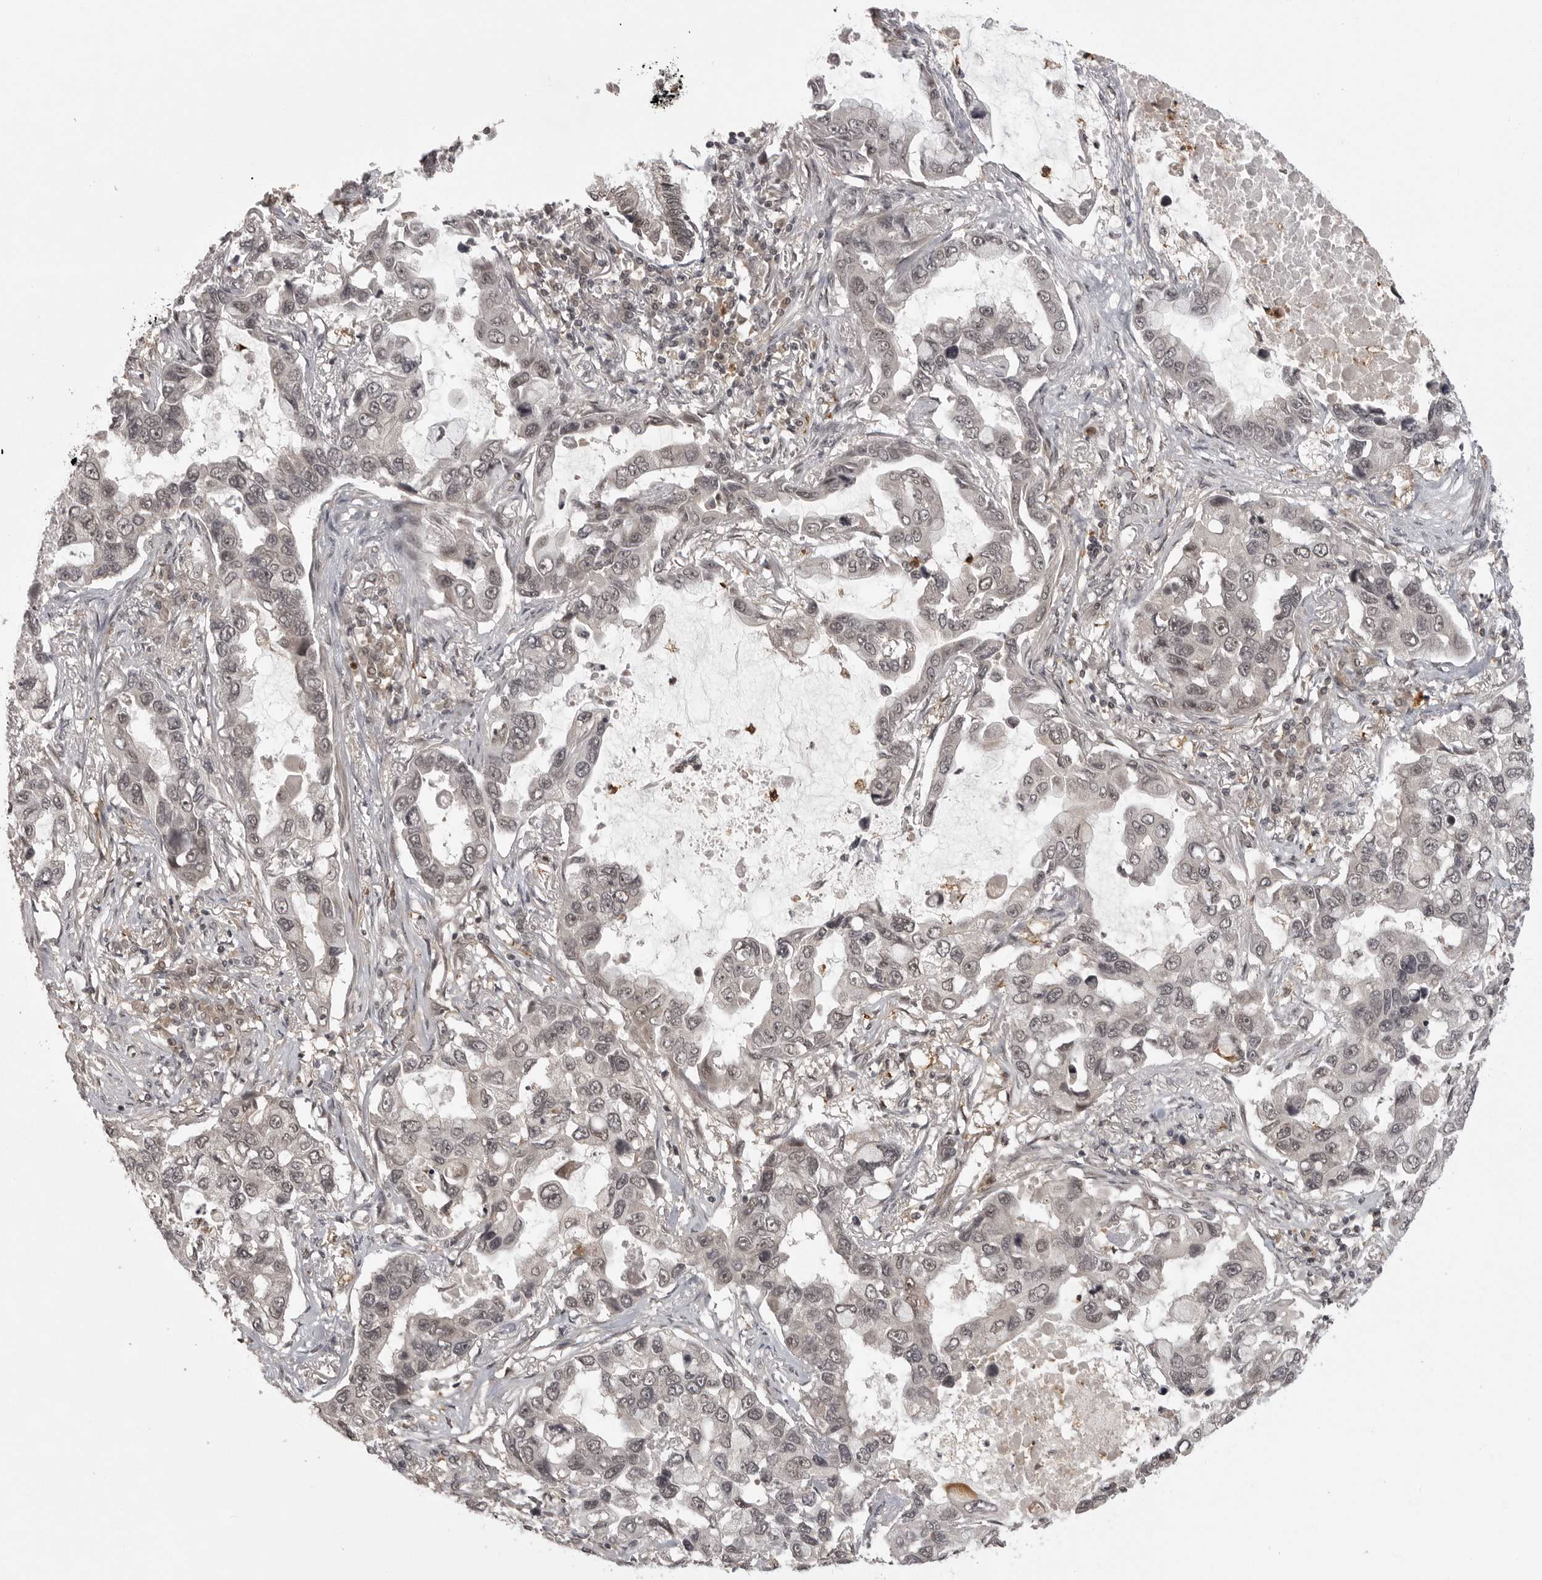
{"staining": {"intensity": "weak", "quantity": "25%-75%", "location": "nuclear"}, "tissue": "lung cancer", "cell_type": "Tumor cells", "image_type": "cancer", "snomed": [{"axis": "morphology", "description": "Adenocarcinoma, NOS"}, {"axis": "topography", "description": "Lung"}], "caption": "DAB (3,3'-diaminobenzidine) immunohistochemical staining of lung cancer (adenocarcinoma) demonstrates weak nuclear protein expression in about 25%-75% of tumor cells.", "gene": "PEG3", "patient": {"sex": "male", "age": 64}}